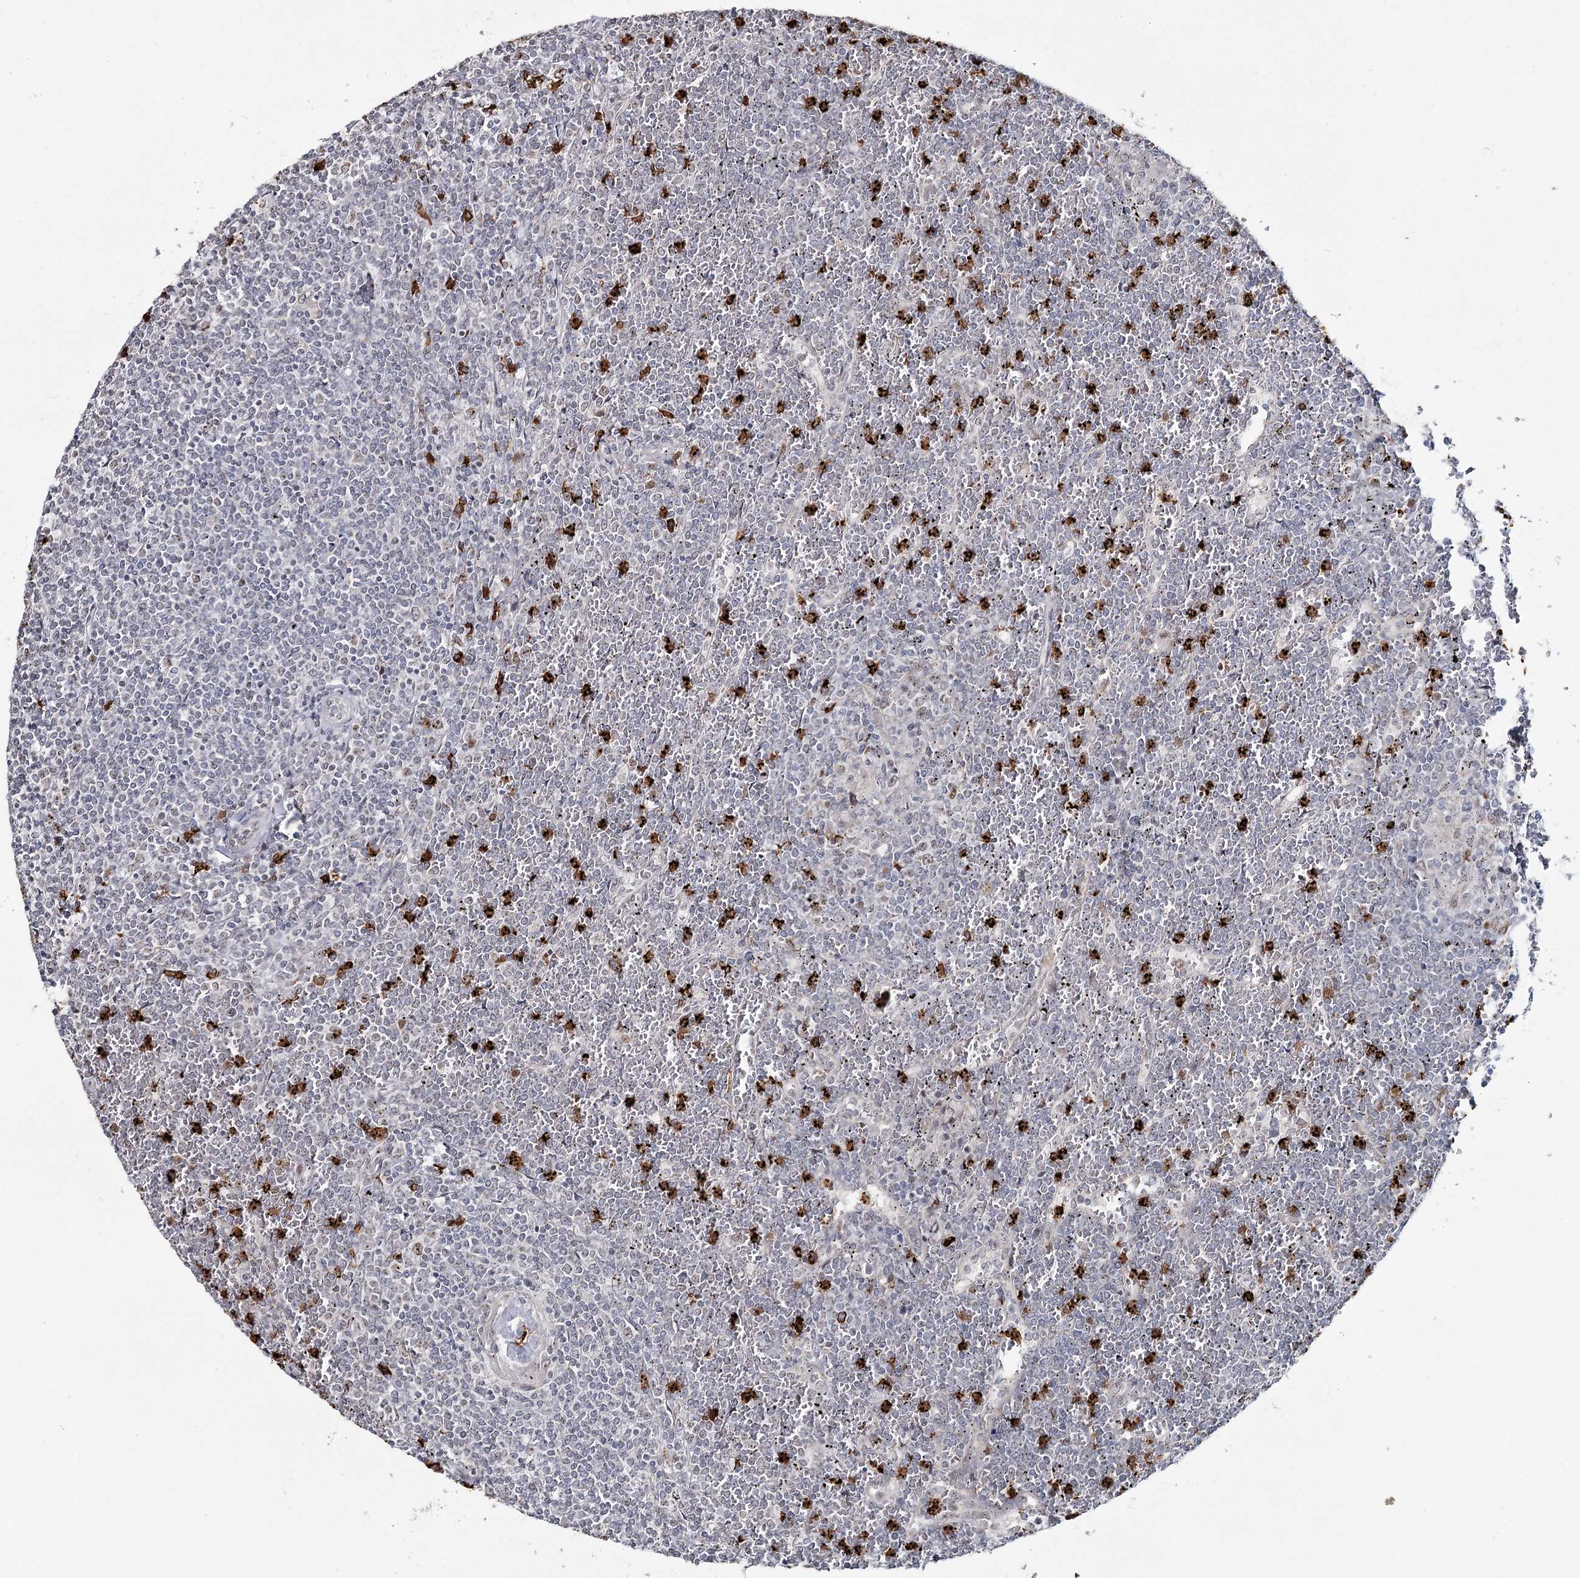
{"staining": {"intensity": "negative", "quantity": "none", "location": "none"}, "tissue": "lymphoma", "cell_type": "Tumor cells", "image_type": "cancer", "snomed": [{"axis": "morphology", "description": "Malignant lymphoma, non-Hodgkin's type, Low grade"}, {"axis": "topography", "description": "Spleen"}], "caption": "IHC of malignant lymphoma, non-Hodgkin's type (low-grade) displays no staining in tumor cells.", "gene": "ATAD1", "patient": {"sex": "female", "age": 19}}